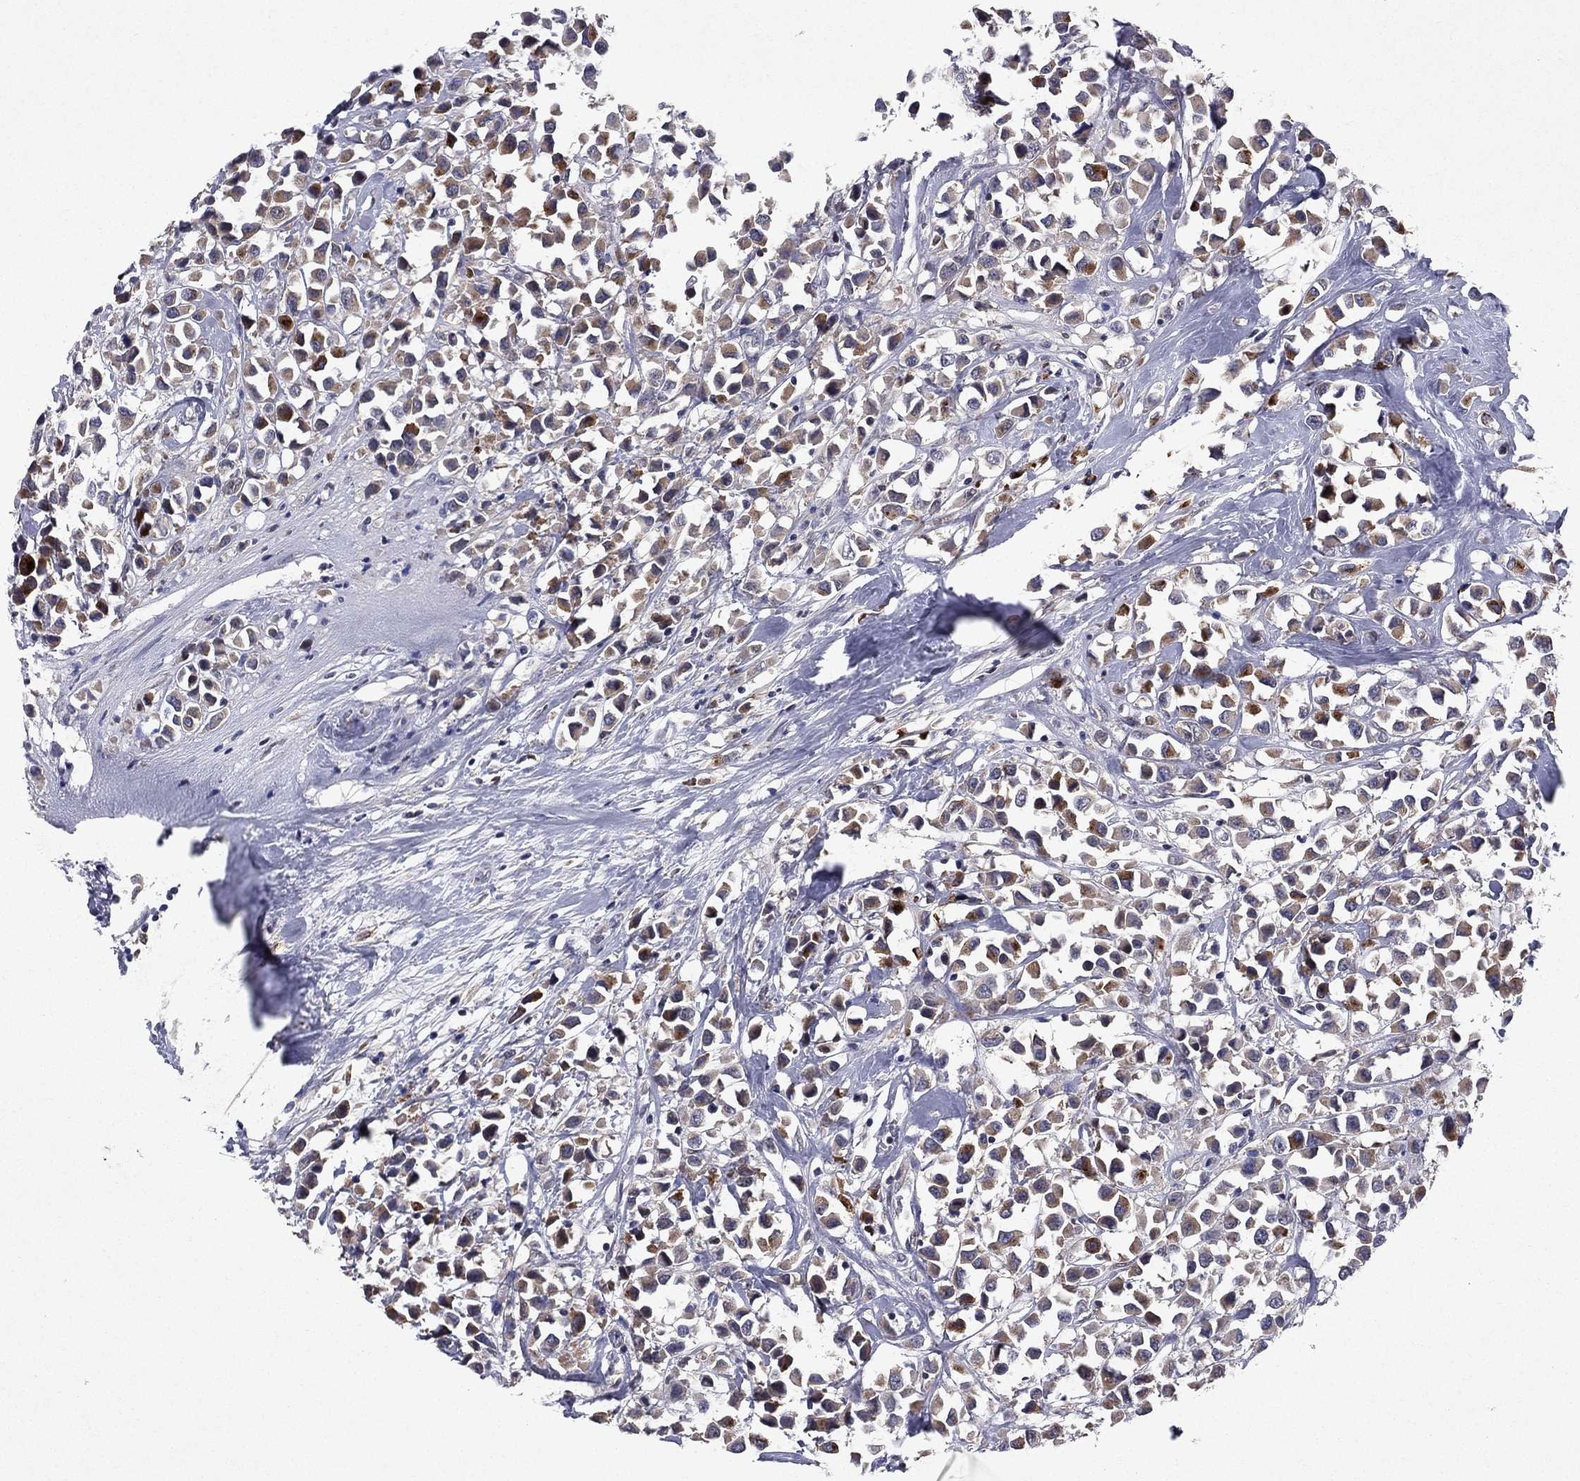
{"staining": {"intensity": "moderate", "quantity": "25%-75%", "location": "cytoplasmic/membranous"}, "tissue": "breast cancer", "cell_type": "Tumor cells", "image_type": "cancer", "snomed": [{"axis": "morphology", "description": "Duct carcinoma"}, {"axis": "topography", "description": "Breast"}], "caption": "DAB (3,3'-diaminobenzidine) immunohistochemical staining of human breast infiltrating ductal carcinoma demonstrates moderate cytoplasmic/membranous protein staining in approximately 25%-75% of tumor cells. (DAB = brown stain, brightfield microscopy at high magnification).", "gene": "ECM1", "patient": {"sex": "female", "age": 61}}